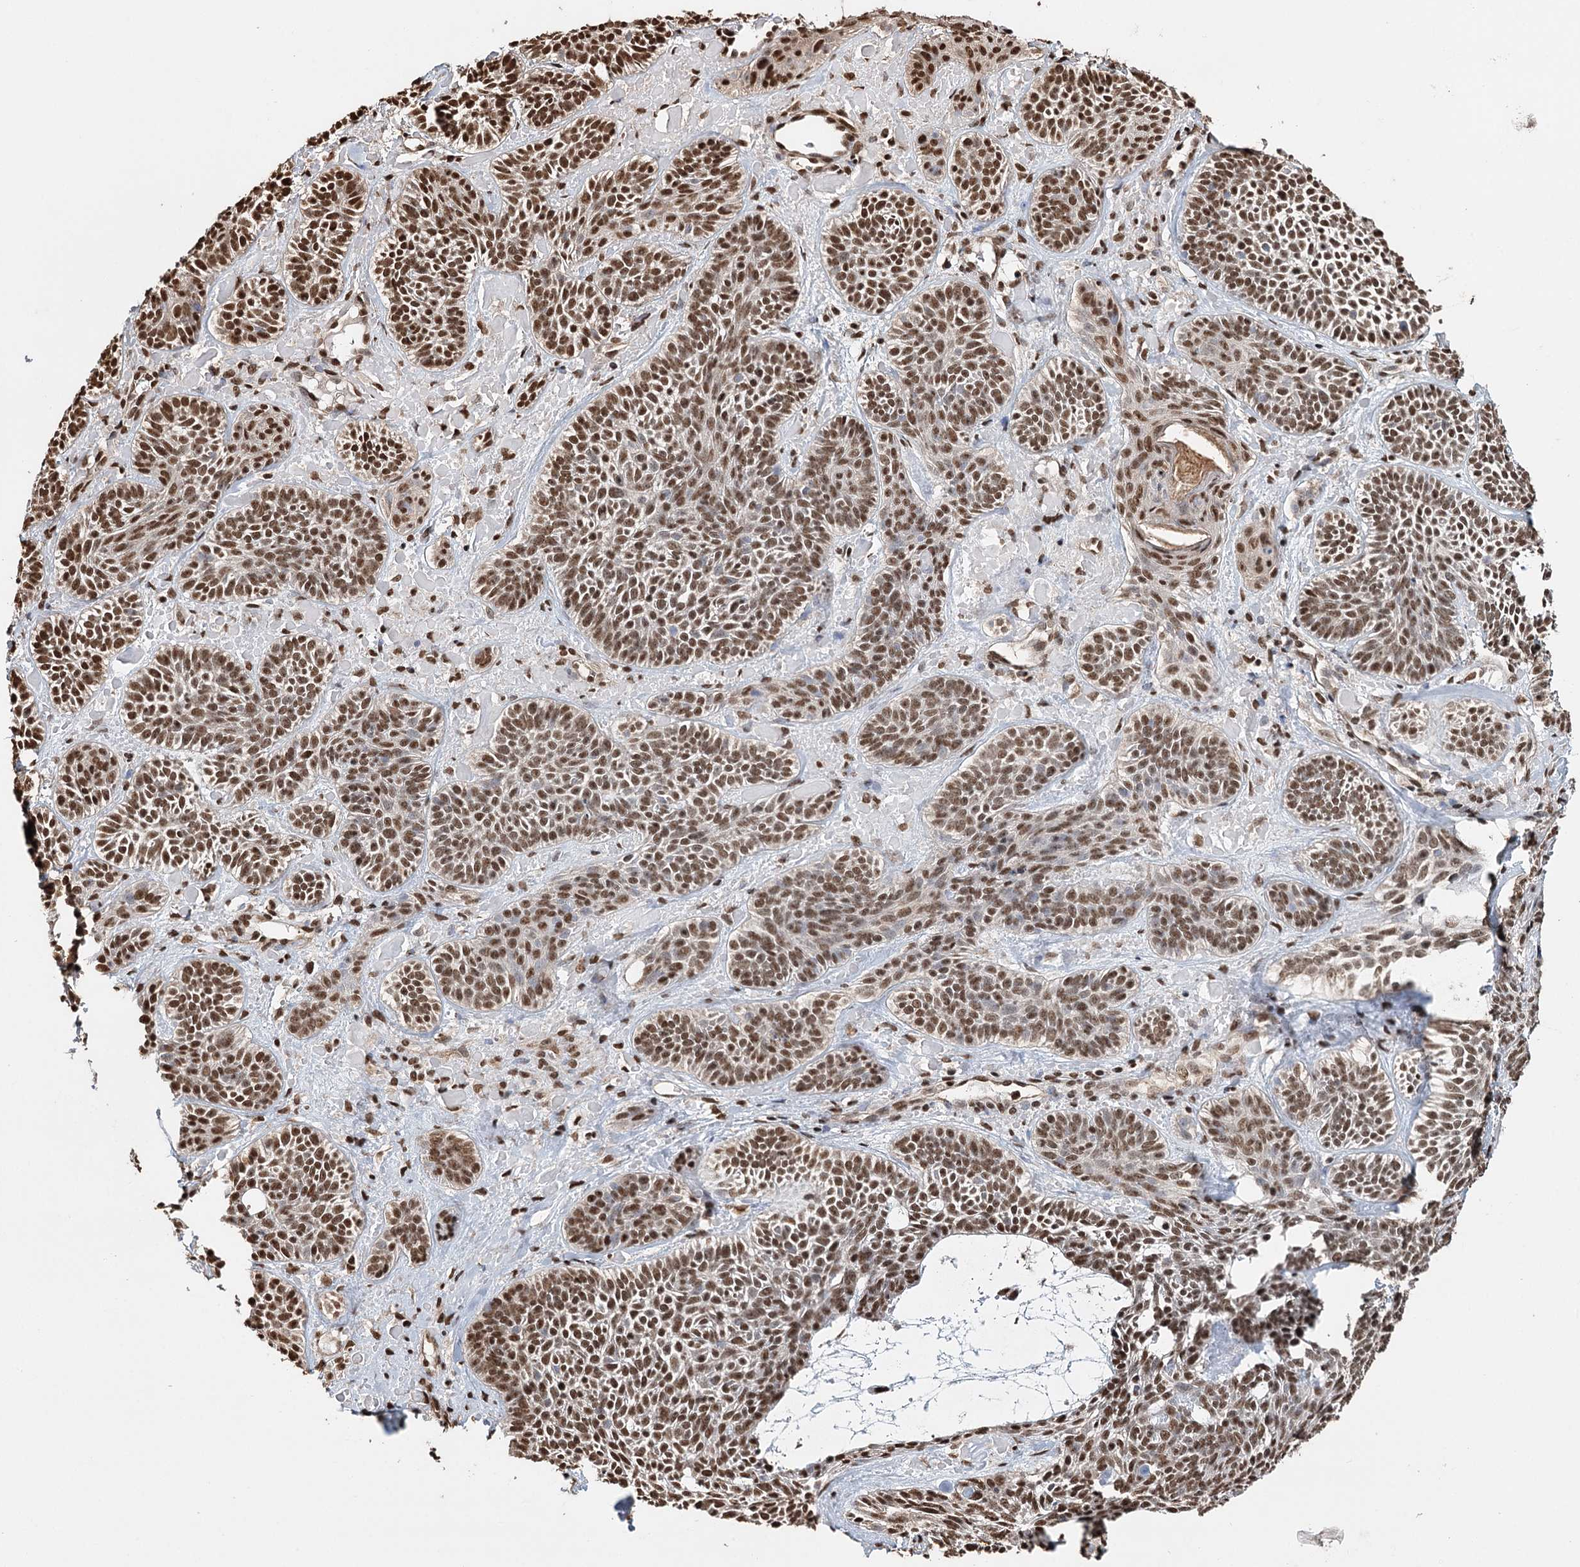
{"staining": {"intensity": "moderate", "quantity": ">75%", "location": "nuclear"}, "tissue": "skin cancer", "cell_type": "Tumor cells", "image_type": "cancer", "snomed": [{"axis": "morphology", "description": "Basal cell carcinoma"}, {"axis": "topography", "description": "Skin"}], "caption": "Skin basal cell carcinoma tissue demonstrates moderate nuclear staining in about >75% of tumor cells, visualized by immunohistochemistry. (brown staining indicates protein expression, while blue staining denotes nuclei).", "gene": "RPS27A", "patient": {"sex": "male", "age": 85}}